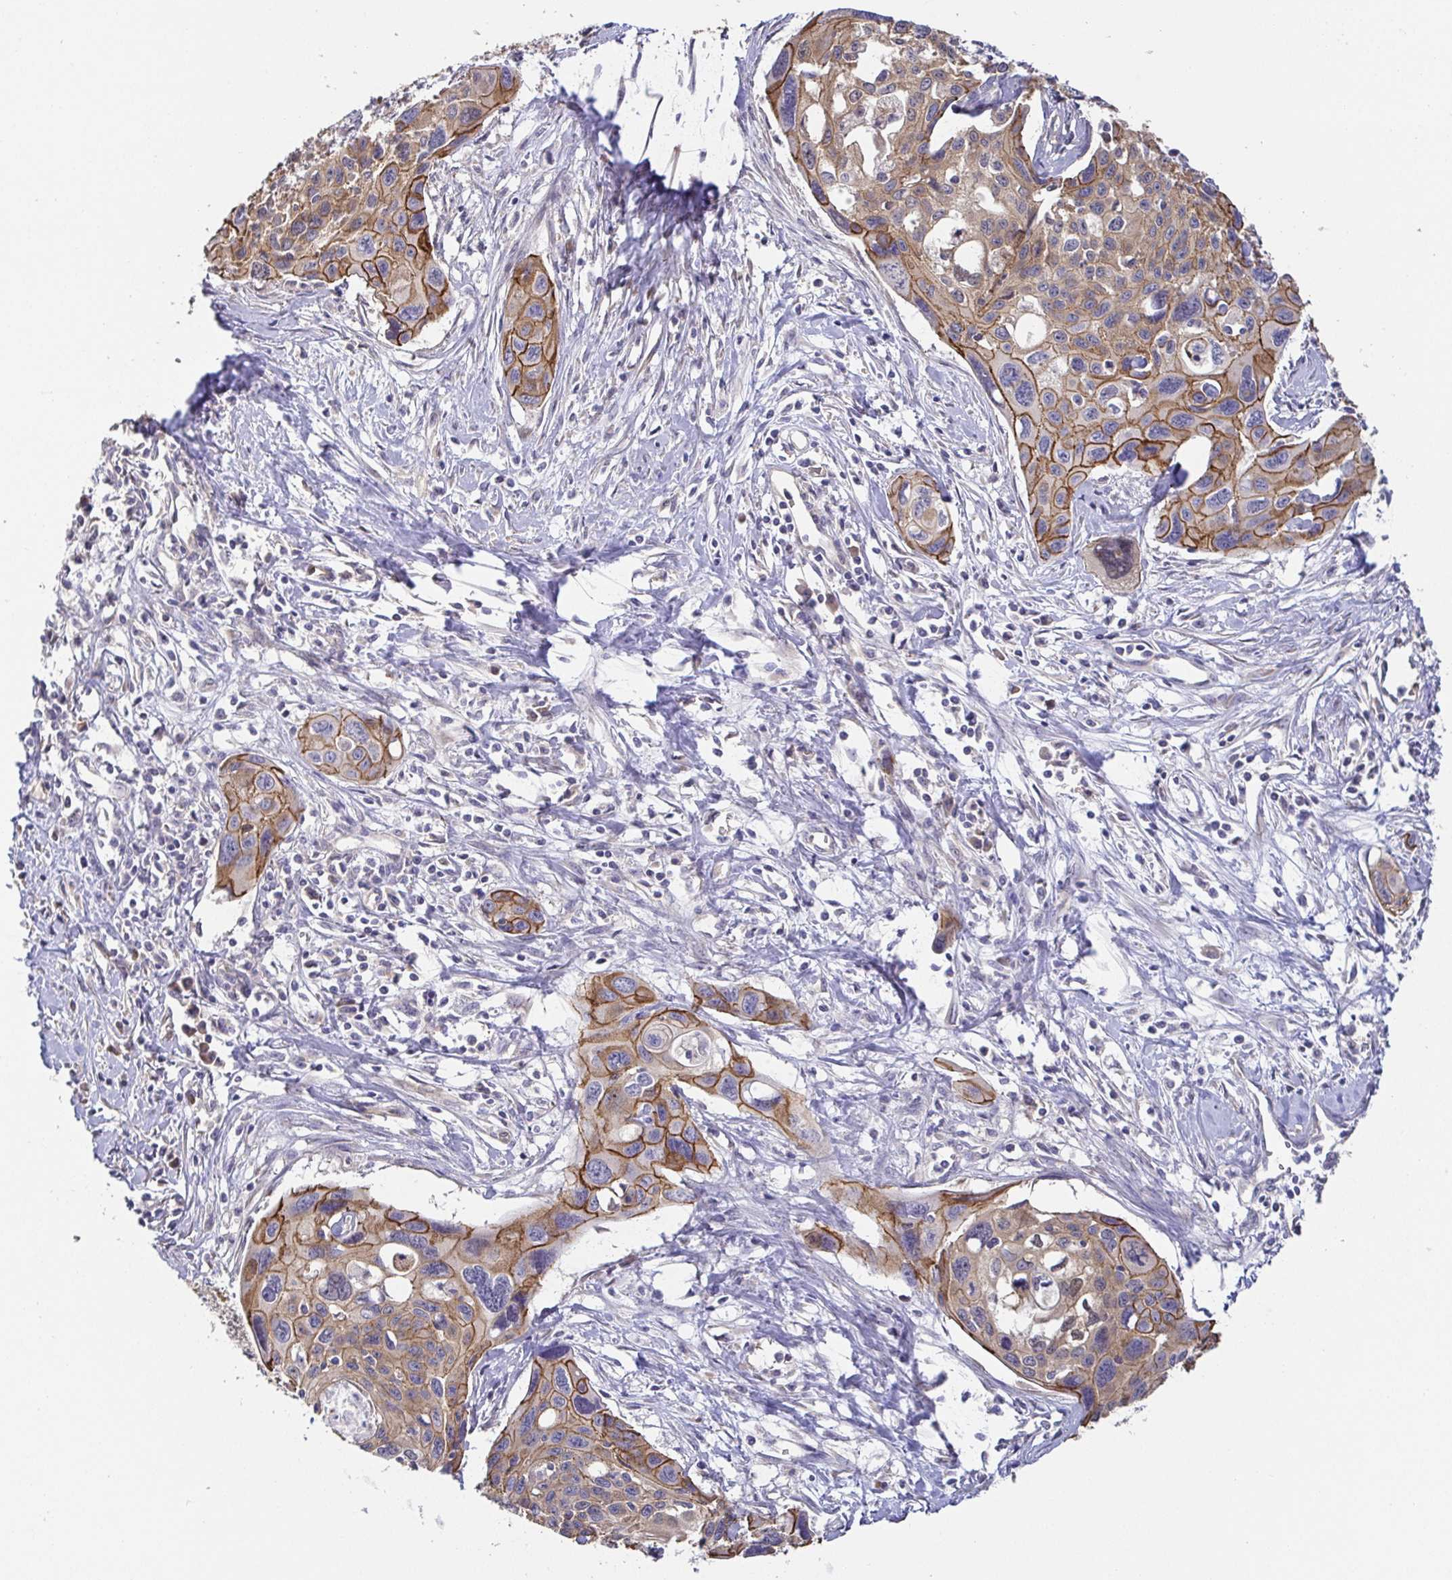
{"staining": {"intensity": "moderate", "quantity": ">75%", "location": "cytoplasmic/membranous"}, "tissue": "cervical cancer", "cell_type": "Tumor cells", "image_type": "cancer", "snomed": [{"axis": "morphology", "description": "Squamous cell carcinoma, NOS"}, {"axis": "topography", "description": "Cervix"}], "caption": "Cervical cancer (squamous cell carcinoma) stained for a protein (brown) reveals moderate cytoplasmic/membranous positive positivity in about >75% of tumor cells.", "gene": "EIF3D", "patient": {"sex": "female", "age": 31}}